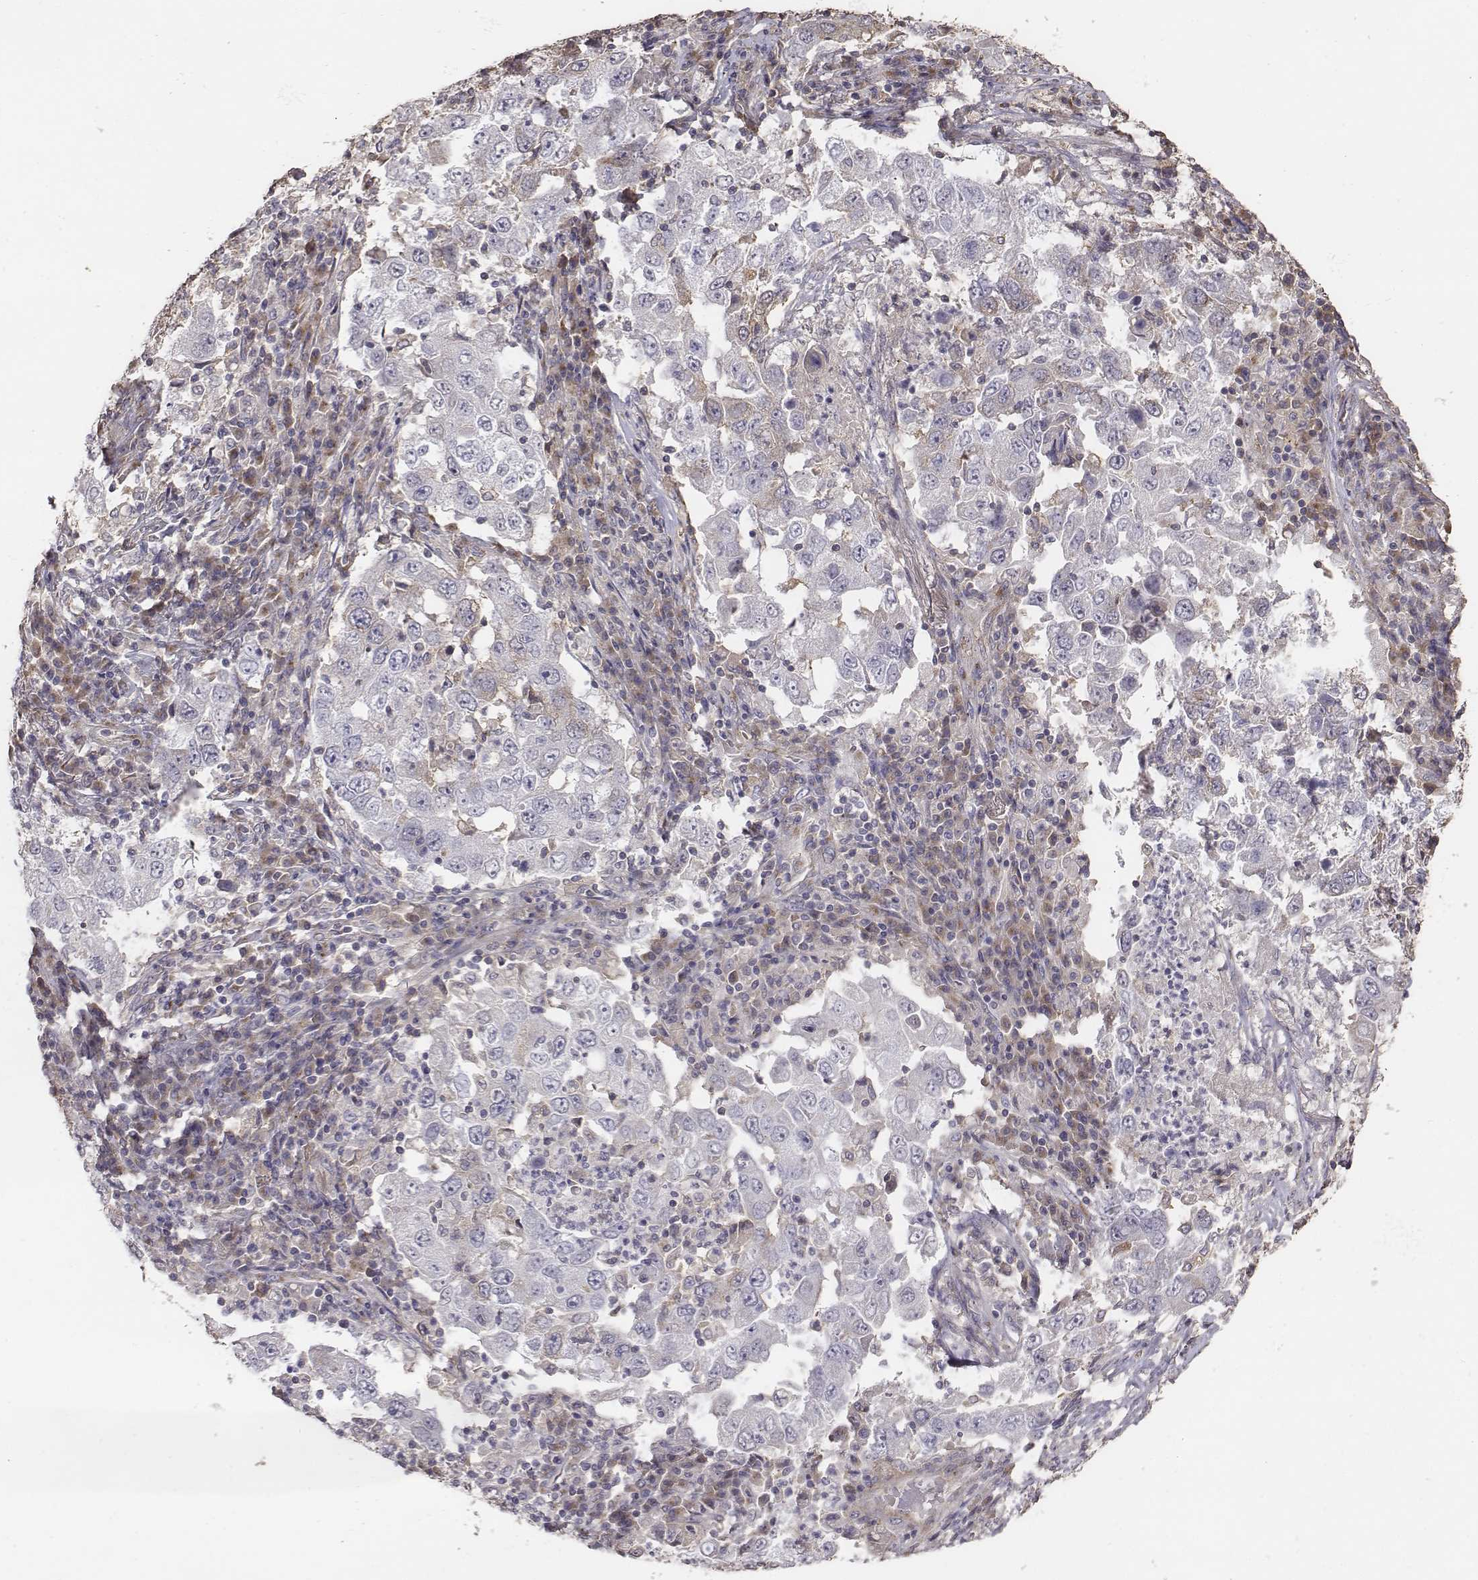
{"staining": {"intensity": "weak", "quantity": "25%-75%", "location": "cytoplasmic/membranous"}, "tissue": "lung cancer", "cell_type": "Tumor cells", "image_type": "cancer", "snomed": [{"axis": "morphology", "description": "Adenocarcinoma, NOS"}, {"axis": "topography", "description": "Lung"}], "caption": "High-magnification brightfield microscopy of adenocarcinoma (lung) stained with DAB (brown) and counterstained with hematoxylin (blue). tumor cells exhibit weak cytoplasmic/membranous staining is present in about25%-75% of cells.", "gene": "AP1B1", "patient": {"sex": "male", "age": 73}}